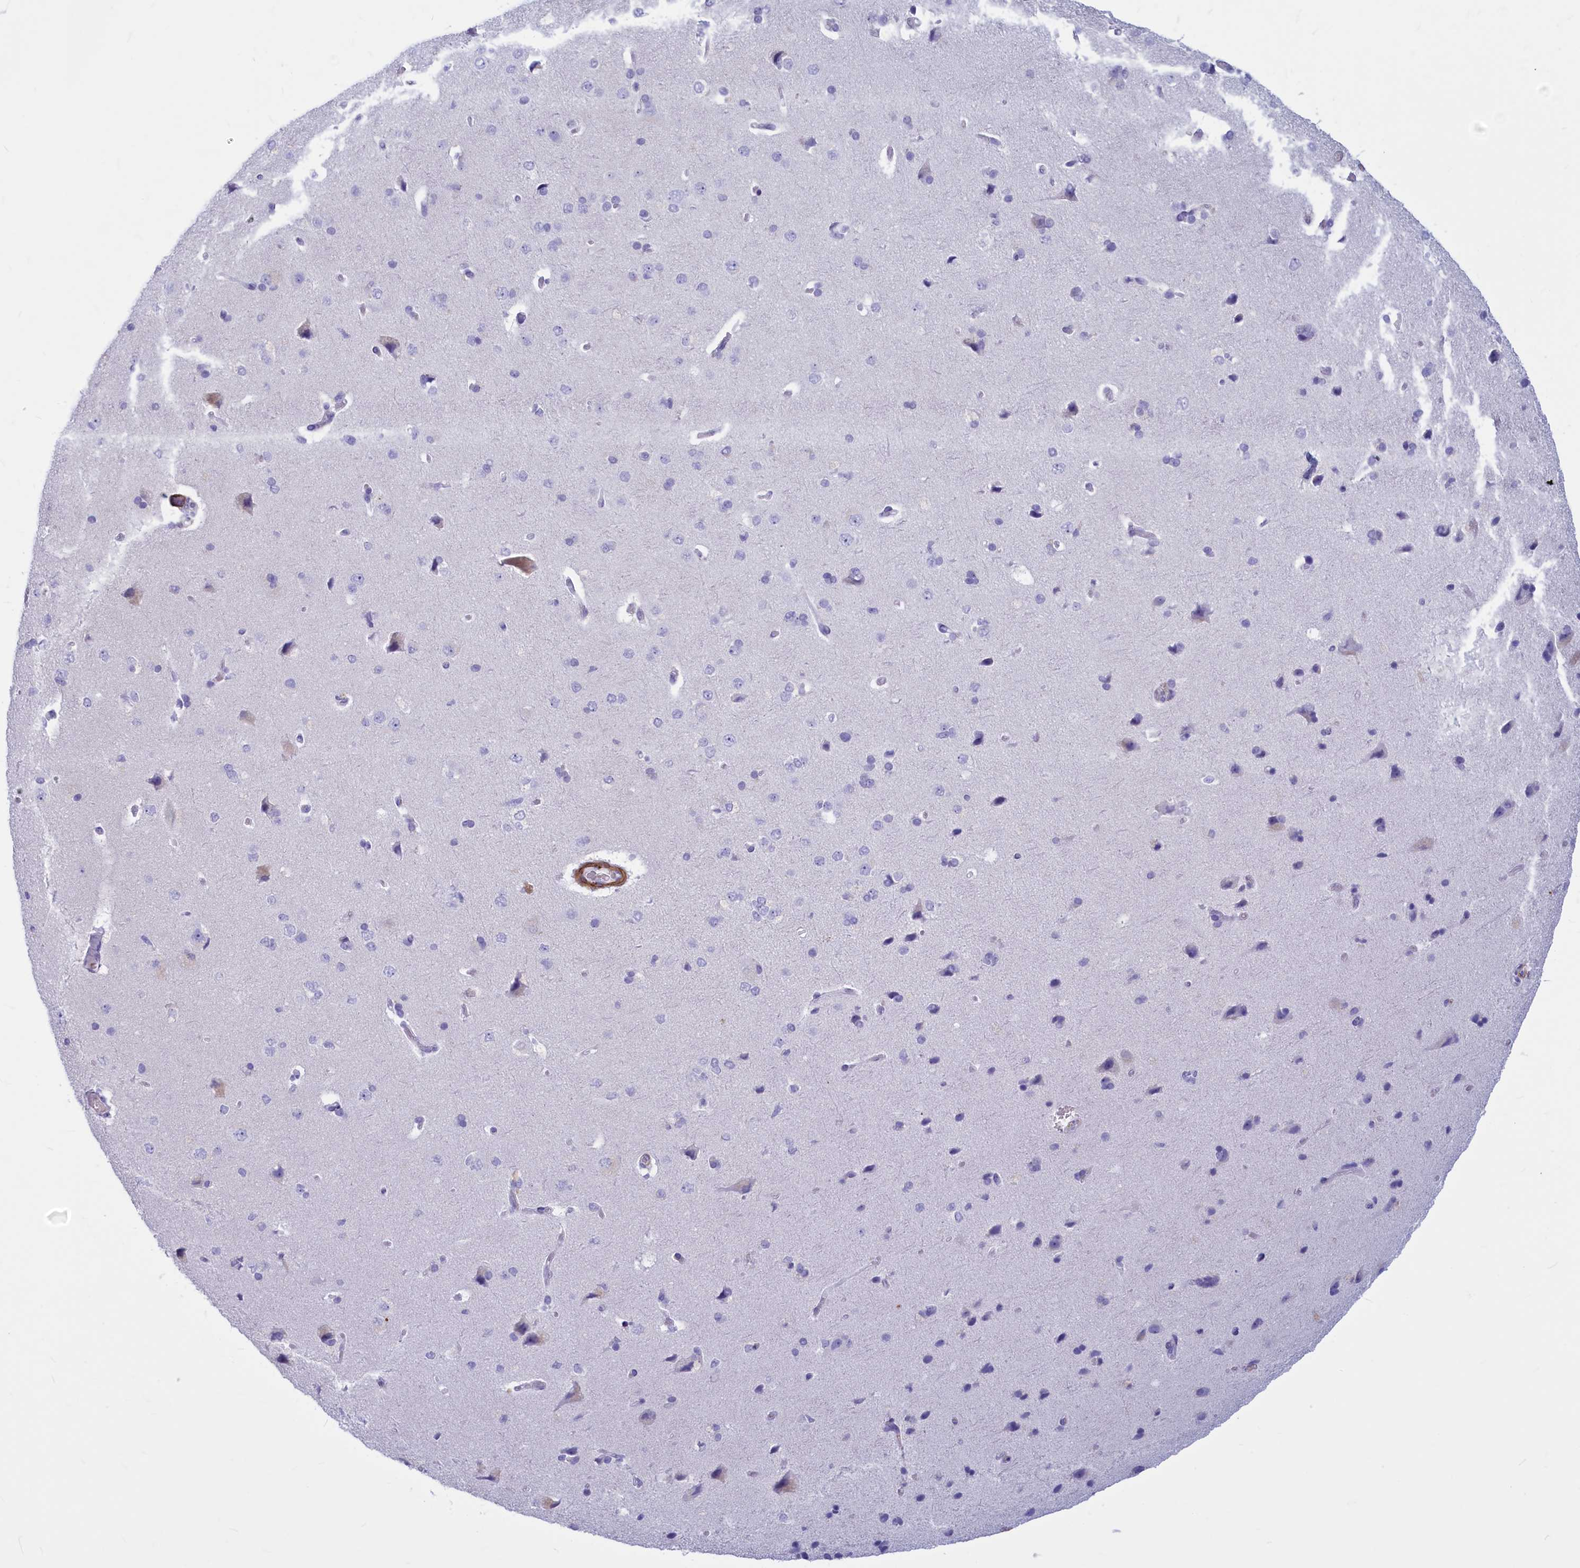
{"staining": {"intensity": "negative", "quantity": "none", "location": "none"}, "tissue": "cerebral cortex", "cell_type": "Endothelial cells", "image_type": "normal", "snomed": [{"axis": "morphology", "description": "Normal tissue, NOS"}, {"axis": "topography", "description": "Cerebral cortex"}], "caption": "This is a micrograph of immunohistochemistry staining of unremarkable cerebral cortex, which shows no staining in endothelial cells. (Stains: DAB immunohistochemistry (IHC) with hematoxylin counter stain, Microscopy: brightfield microscopy at high magnification).", "gene": "GAPDHS", "patient": {"sex": "male", "age": 62}}